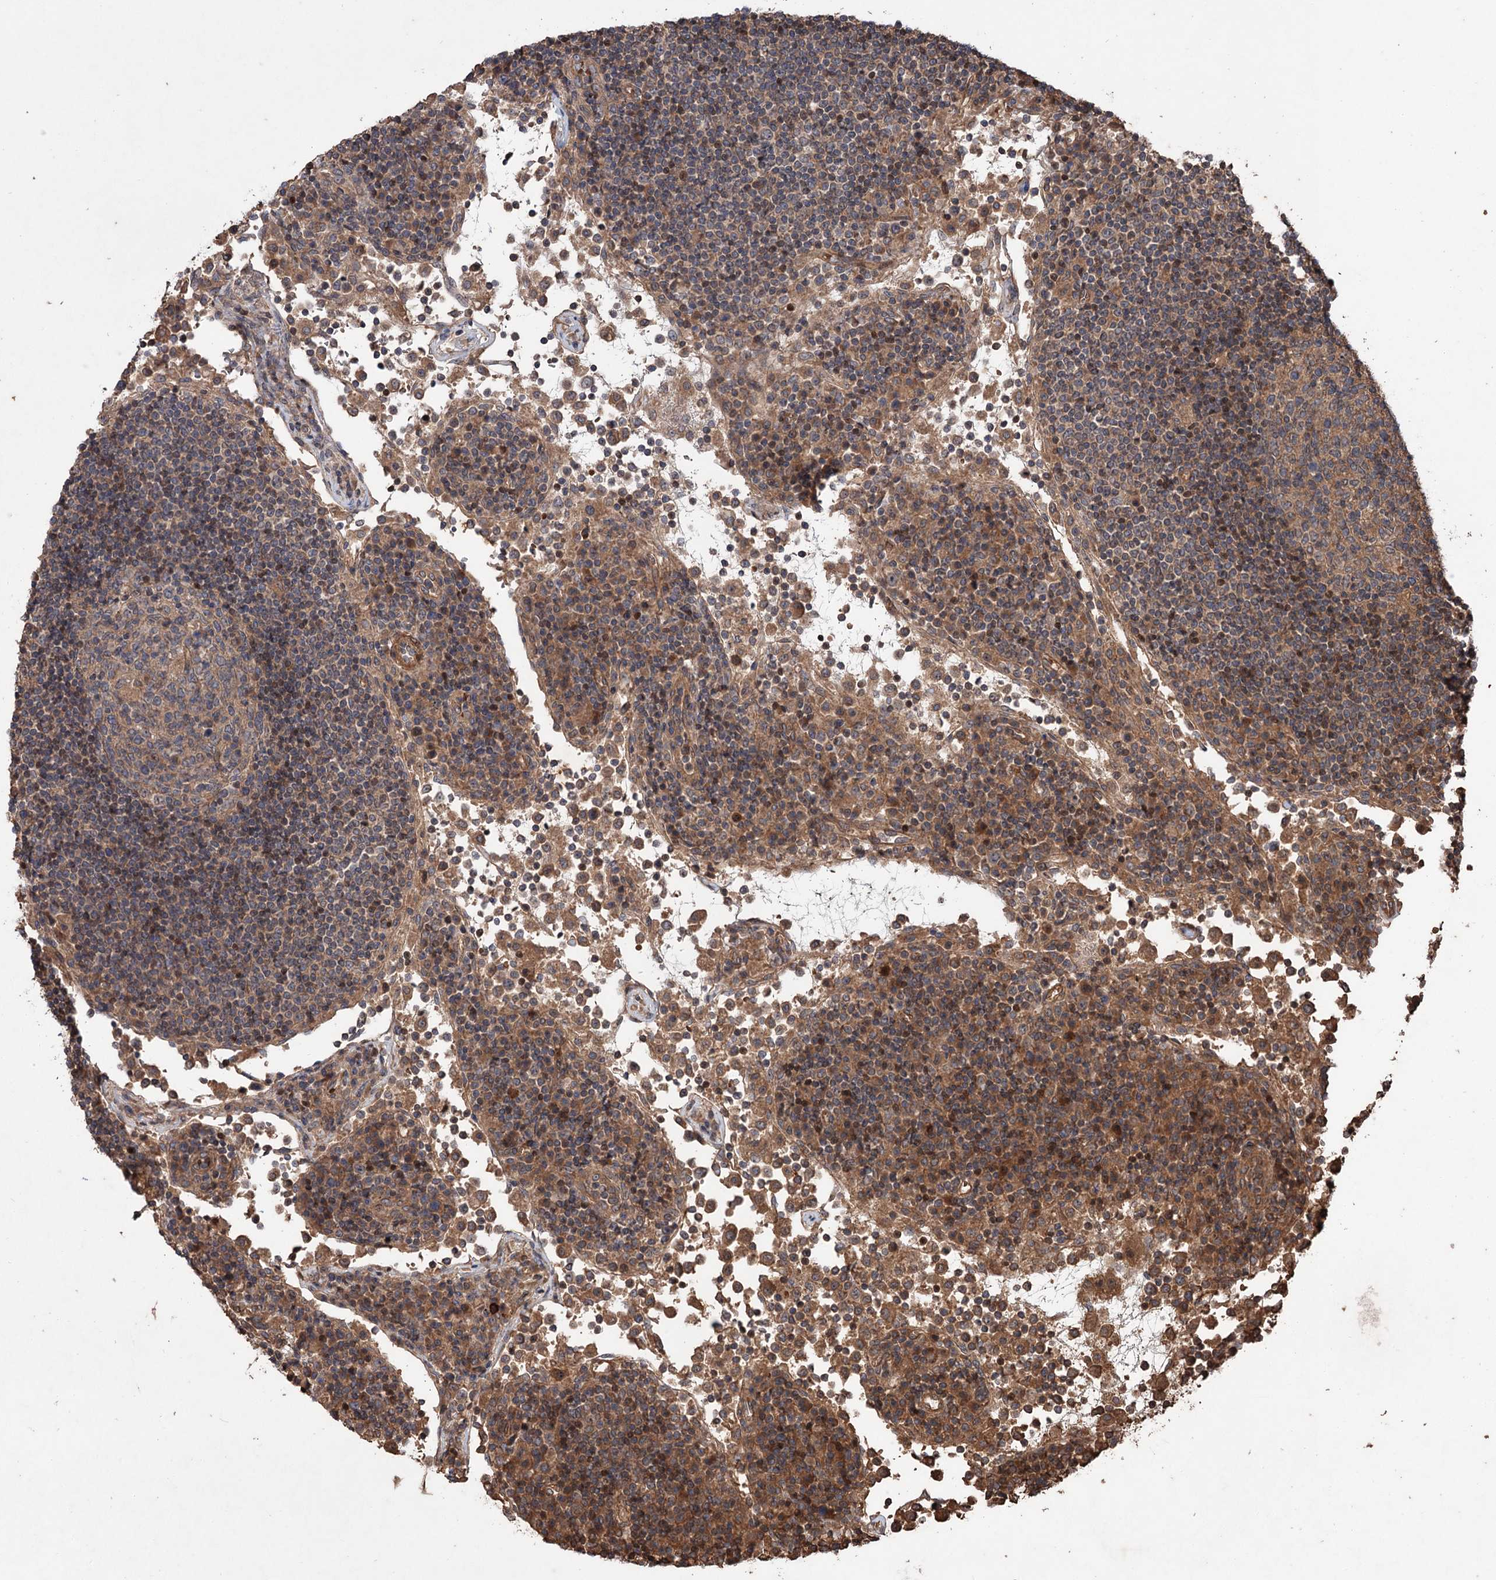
{"staining": {"intensity": "weak", "quantity": ">75%", "location": "cytoplasmic/membranous"}, "tissue": "lymph node", "cell_type": "Germinal center cells", "image_type": "normal", "snomed": [{"axis": "morphology", "description": "Normal tissue, NOS"}, {"axis": "topography", "description": "Lymph node"}], "caption": "Lymph node was stained to show a protein in brown. There is low levels of weak cytoplasmic/membranous positivity in about >75% of germinal center cells.", "gene": "ADK", "patient": {"sex": "female", "age": 53}}